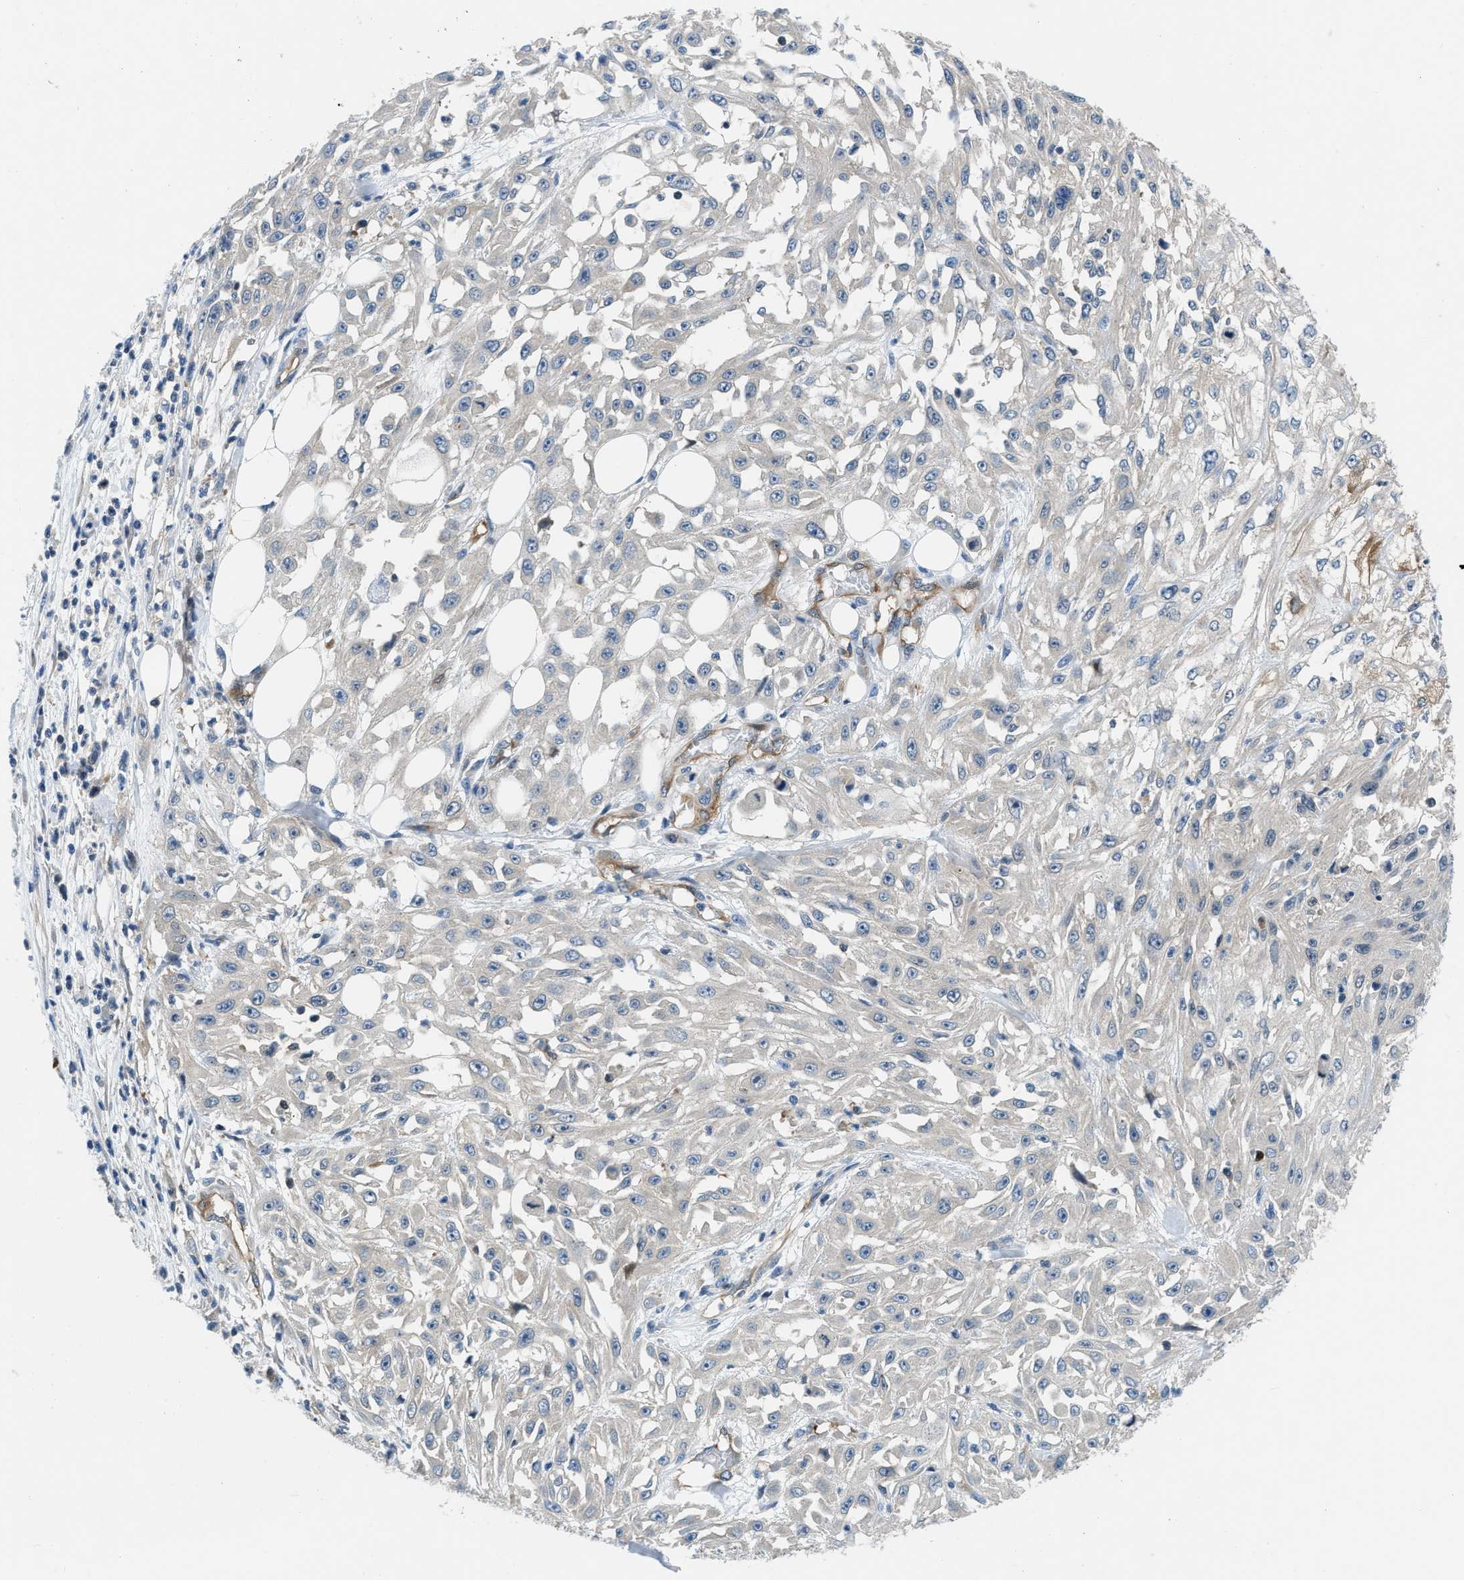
{"staining": {"intensity": "negative", "quantity": "none", "location": "none"}, "tissue": "skin cancer", "cell_type": "Tumor cells", "image_type": "cancer", "snomed": [{"axis": "morphology", "description": "Squamous cell carcinoma, NOS"}, {"axis": "morphology", "description": "Squamous cell carcinoma, metastatic, NOS"}, {"axis": "topography", "description": "Skin"}, {"axis": "topography", "description": "Lymph node"}], "caption": "The immunohistochemistry (IHC) micrograph has no significant expression in tumor cells of squamous cell carcinoma (skin) tissue.", "gene": "PFKP", "patient": {"sex": "male", "age": 75}}